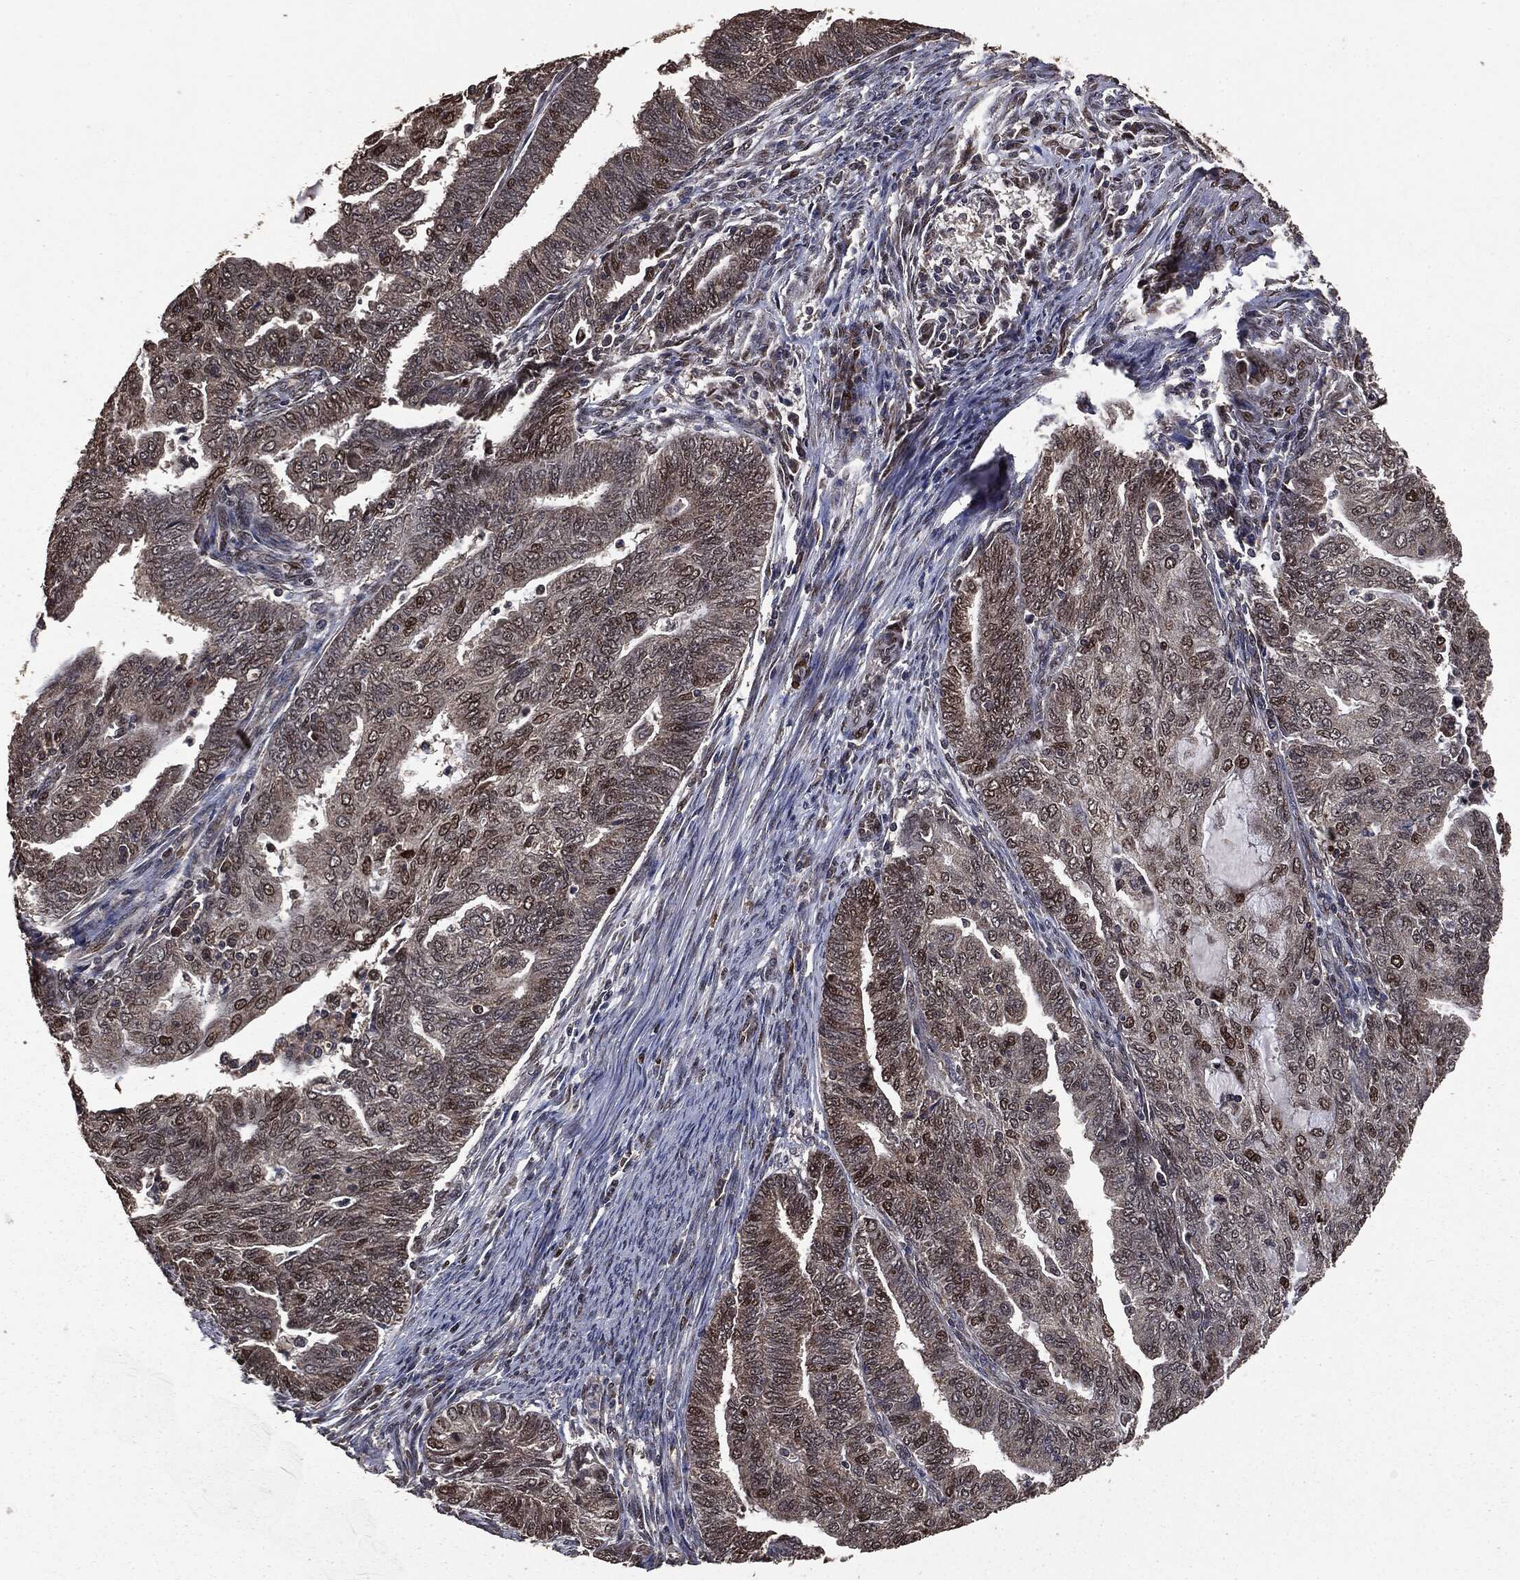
{"staining": {"intensity": "strong", "quantity": "<25%", "location": "cytoplasmic/membranous,nuclear"}, "tissue": "endometrial cancer", "cell_type": "Tumor cells", "image_type": "cancer", "snomed": [{"axis": "morphology", "description": "Adenocarcinoma, NOS"}, {"axis": "topography", "description": "Endometrium"}], "caption": "Tumor cells exhibit strong cytoplasmic/membranous and nuclear expression in about <25% of cells in endometrial cancer. (brown staining indicates protein expression, while blue staining denotes nuclei).", "gene": "PPP6R2", "patient": {"sex": "female", "age": 82}}